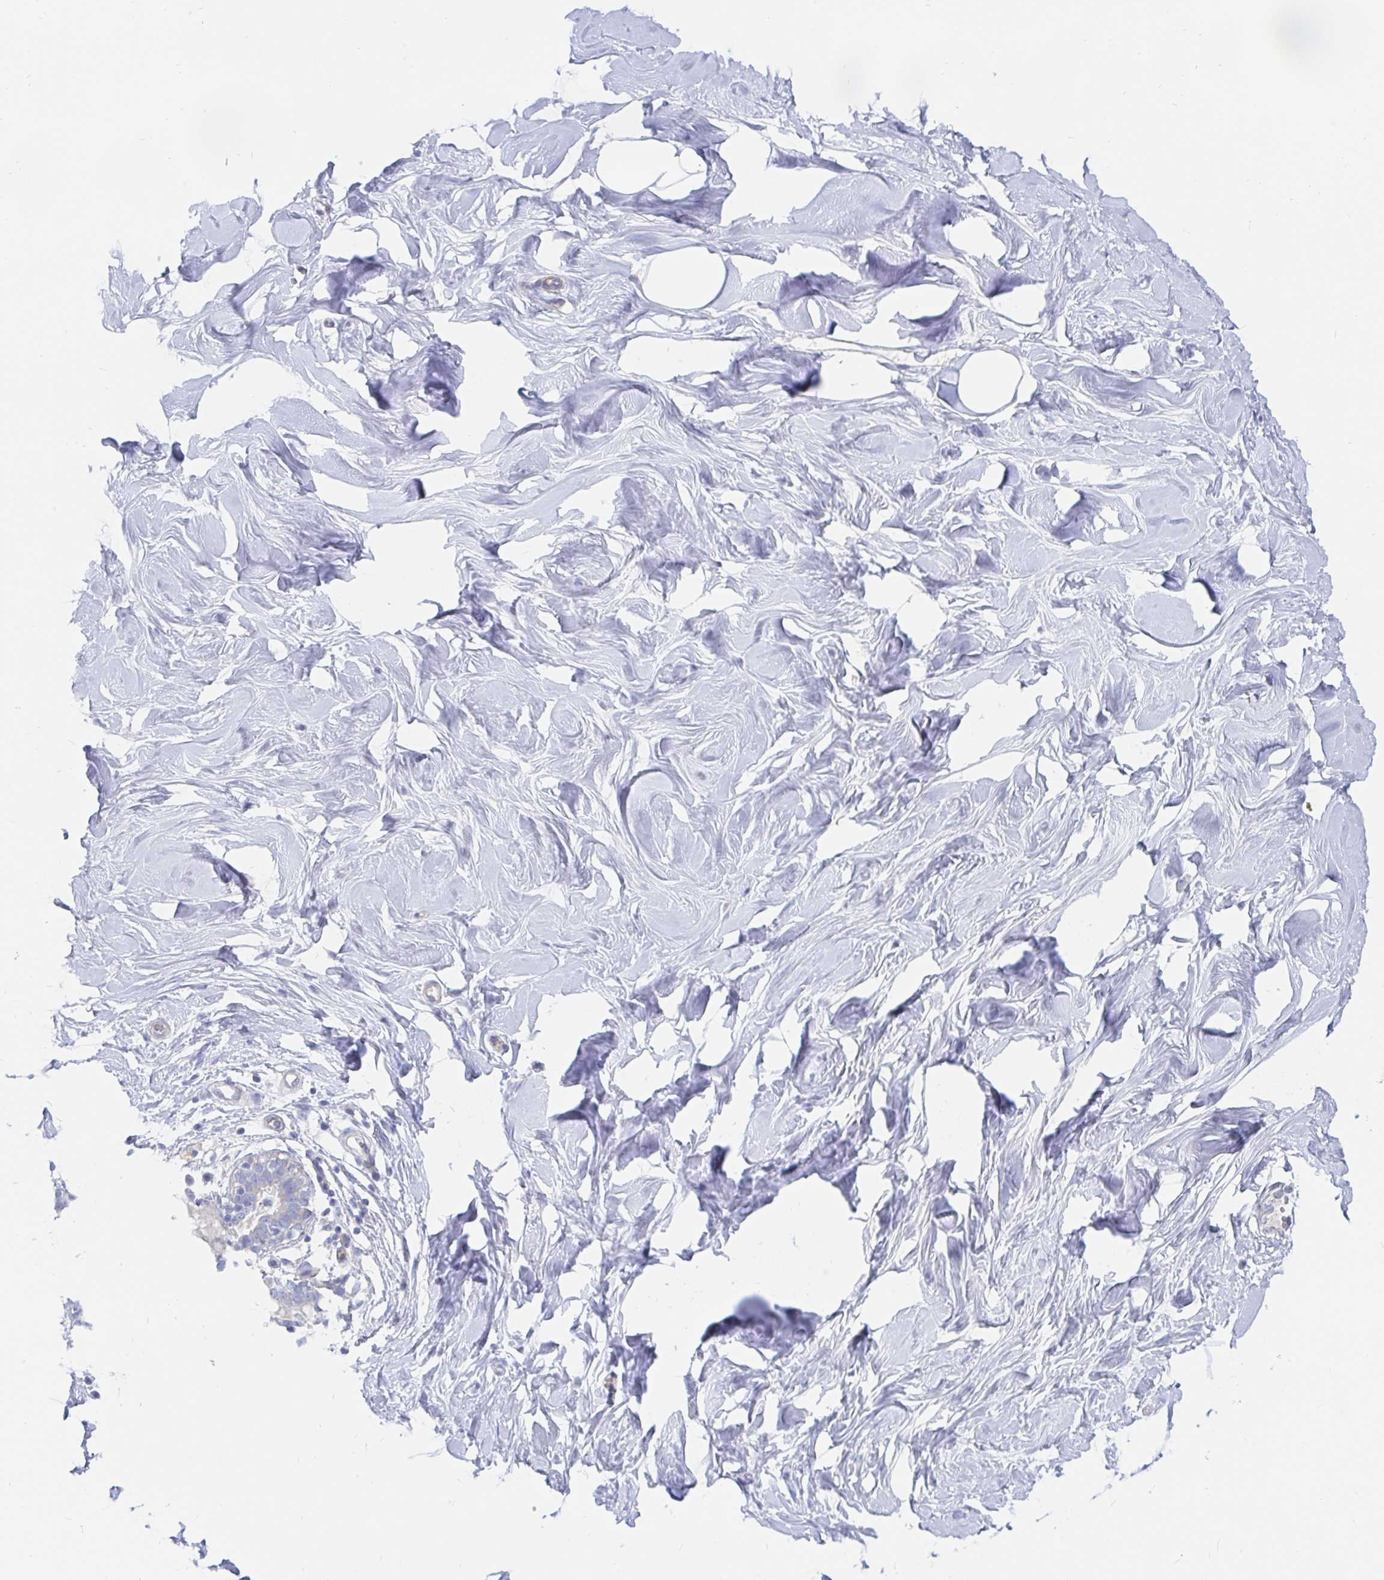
{"staining": {"intensity": "negative", "quantity": "none", "location": "none"}, "tissue": "breast", "cell_type": "Adipocytes", "image_type": "normal", "snomed": [{"axis": "morphology", "description": "Normal tissue, NOS"}, {"axis": "topography", "description": "Breast"}], "caption": "Photomicrograph shows no protein positivity in adipocytes of benign breast.", "gene": "COX16", "patient": {"sex": "female", "age": 27}}